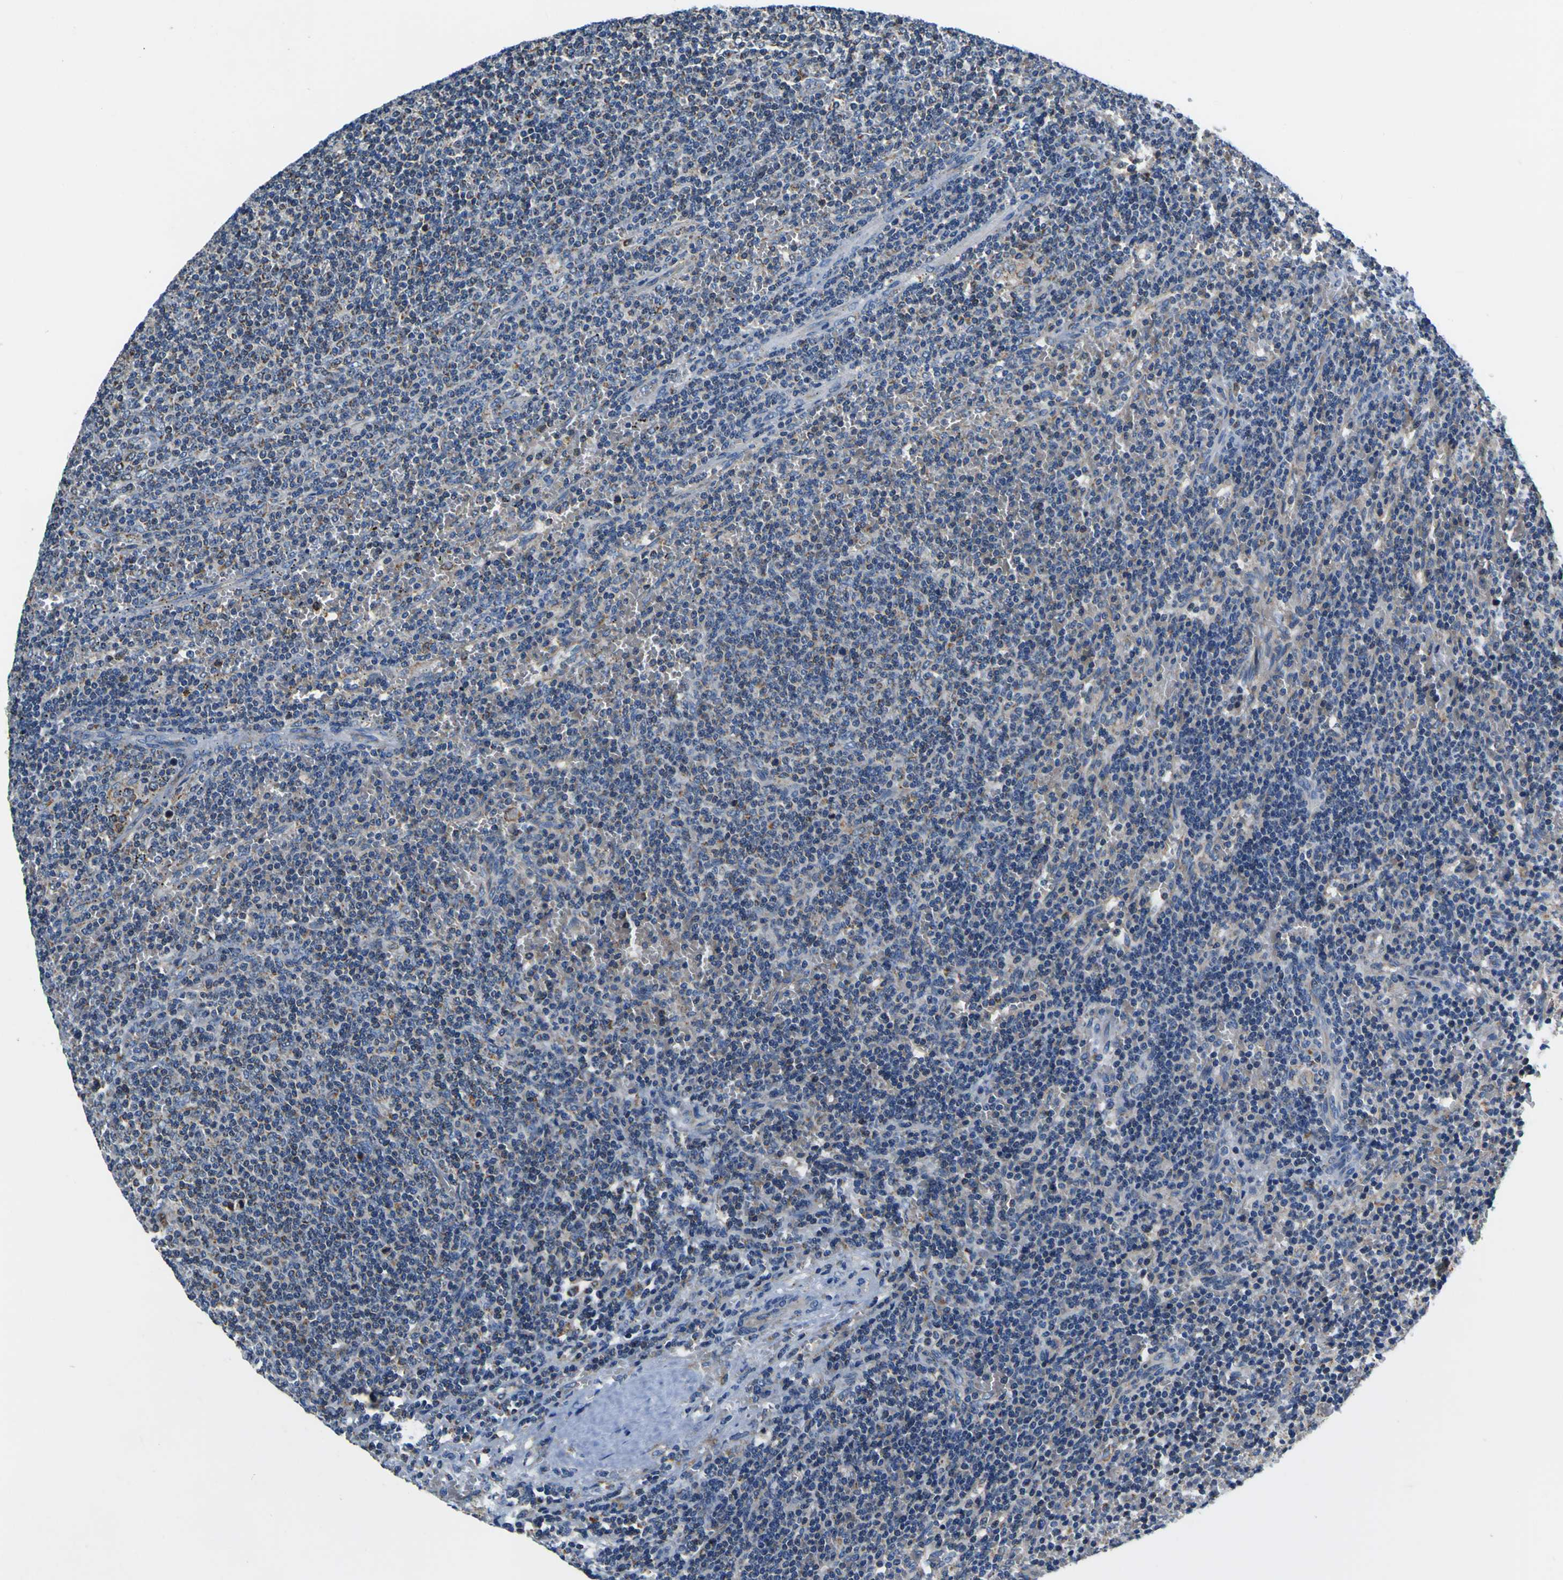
{"staining": {"intensity": "negative", "quantity": "none", "location": "none"}, "tissue": "lymphoma", "cell_type": "Tumor cells", "image_type": "cancer", "snomed": [{"axis": "morphology", "description": "Malignant lymphoma, non-Hodgkin's type, Low grade"}, {"axis": "topography", "description": "Spleen"}], "caption": "Lymphoma was stained to show a protein in brown. There is no significant staining in tumor cells.", "gene": "LRP4", "patient": {"sex": "female", "age": 50}}